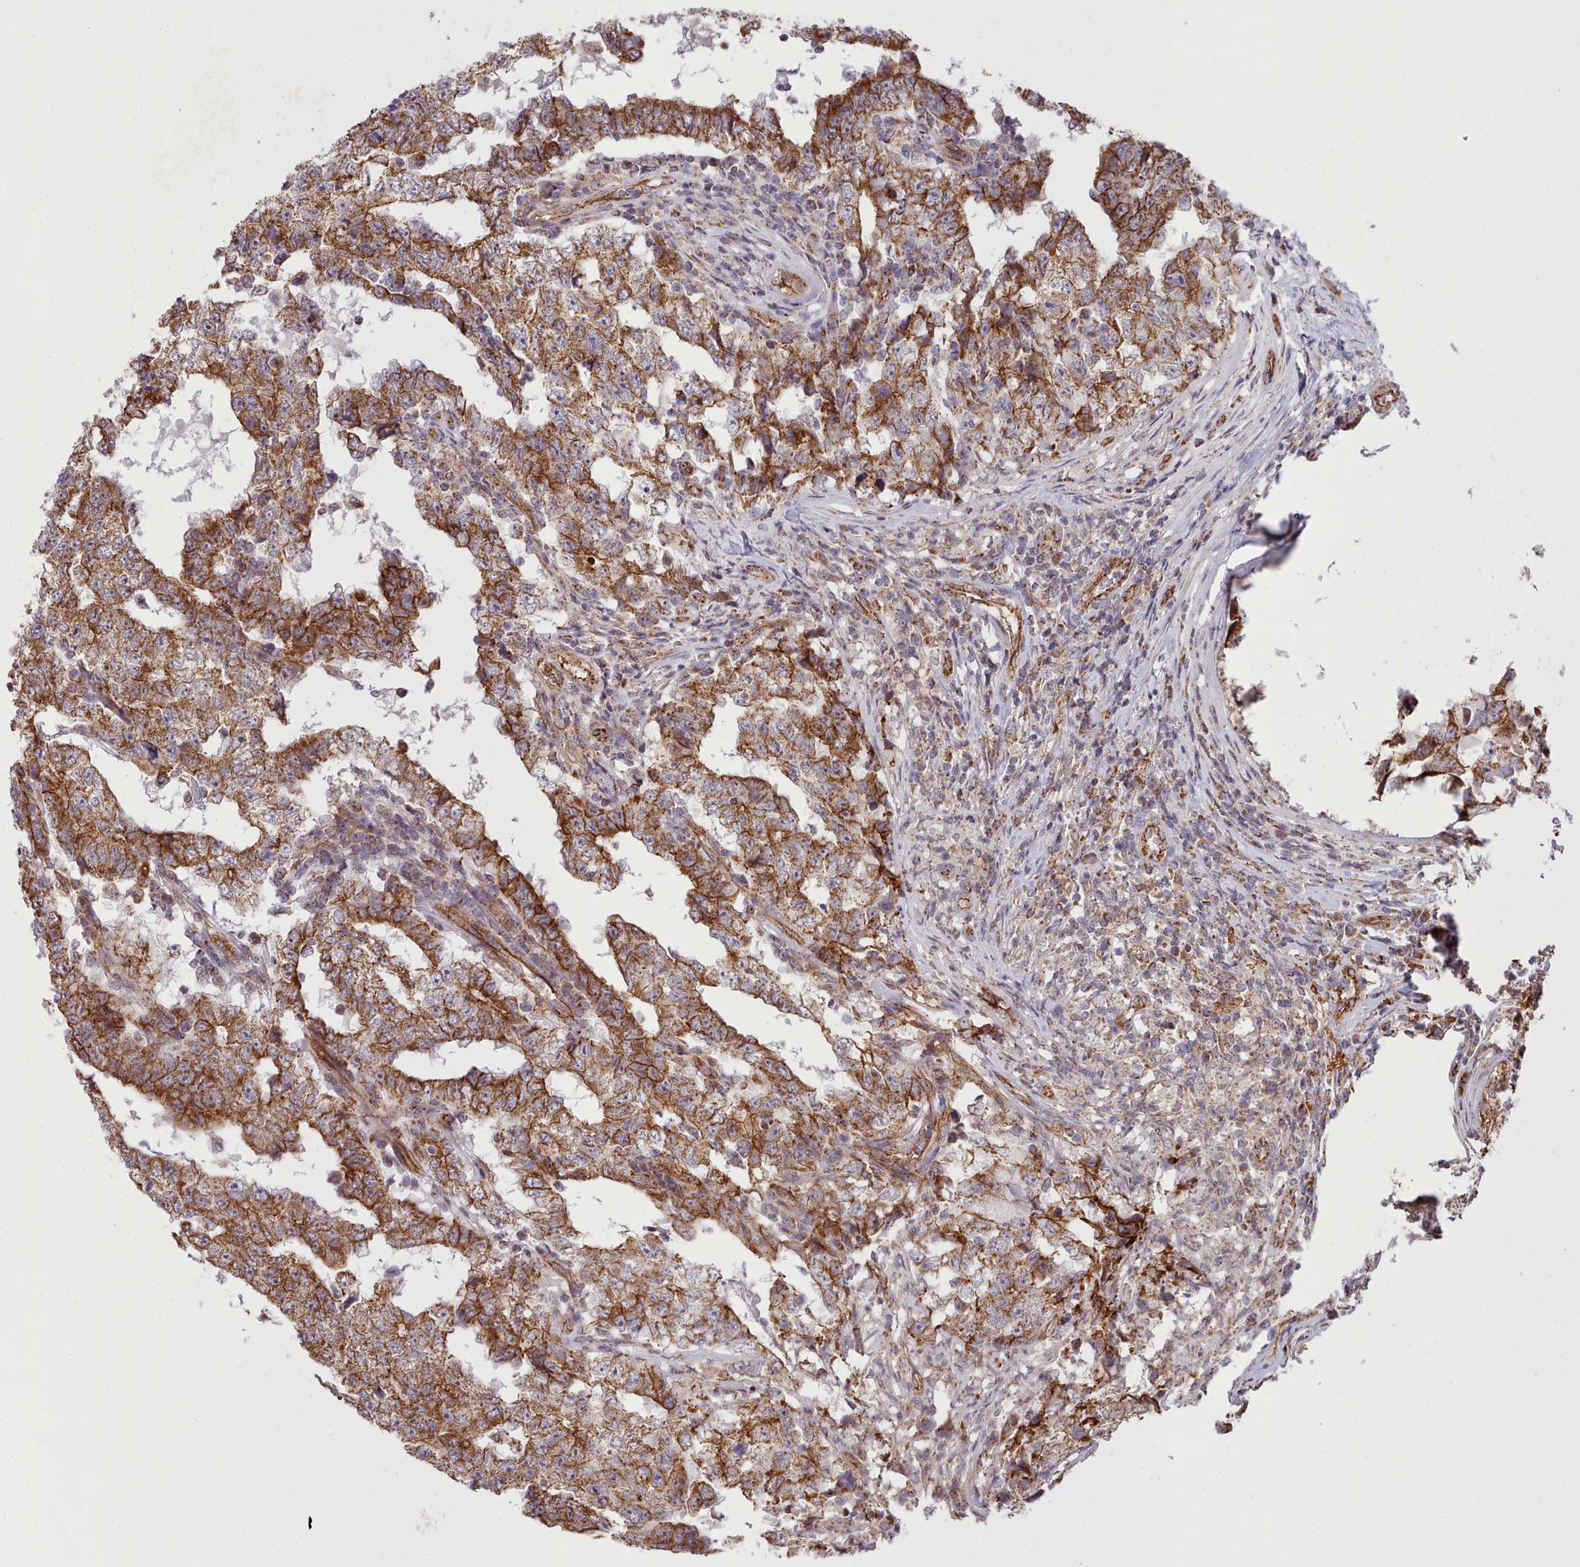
{"staining": {"intensity": "strong", "quantity": ">75%", "location": "cytoplasmic/membranous"}, "tissue": "testis cancer", "cell_type": "Tumor cells", "image_type": "cancer", "snomed": [{"axis": "morphology", "description": "Carcinoma, Embryonal, NOS"}, {"axis": "topography", "description": "Testis"}], "caption": "Protein staining exhibits strong cytoplasmic/membranous expression in approximately >75% of tumor cells in testis embryonal carcinoma.", "gene": "MRPL46", "patient": {"sex": "male", "age": 25}}